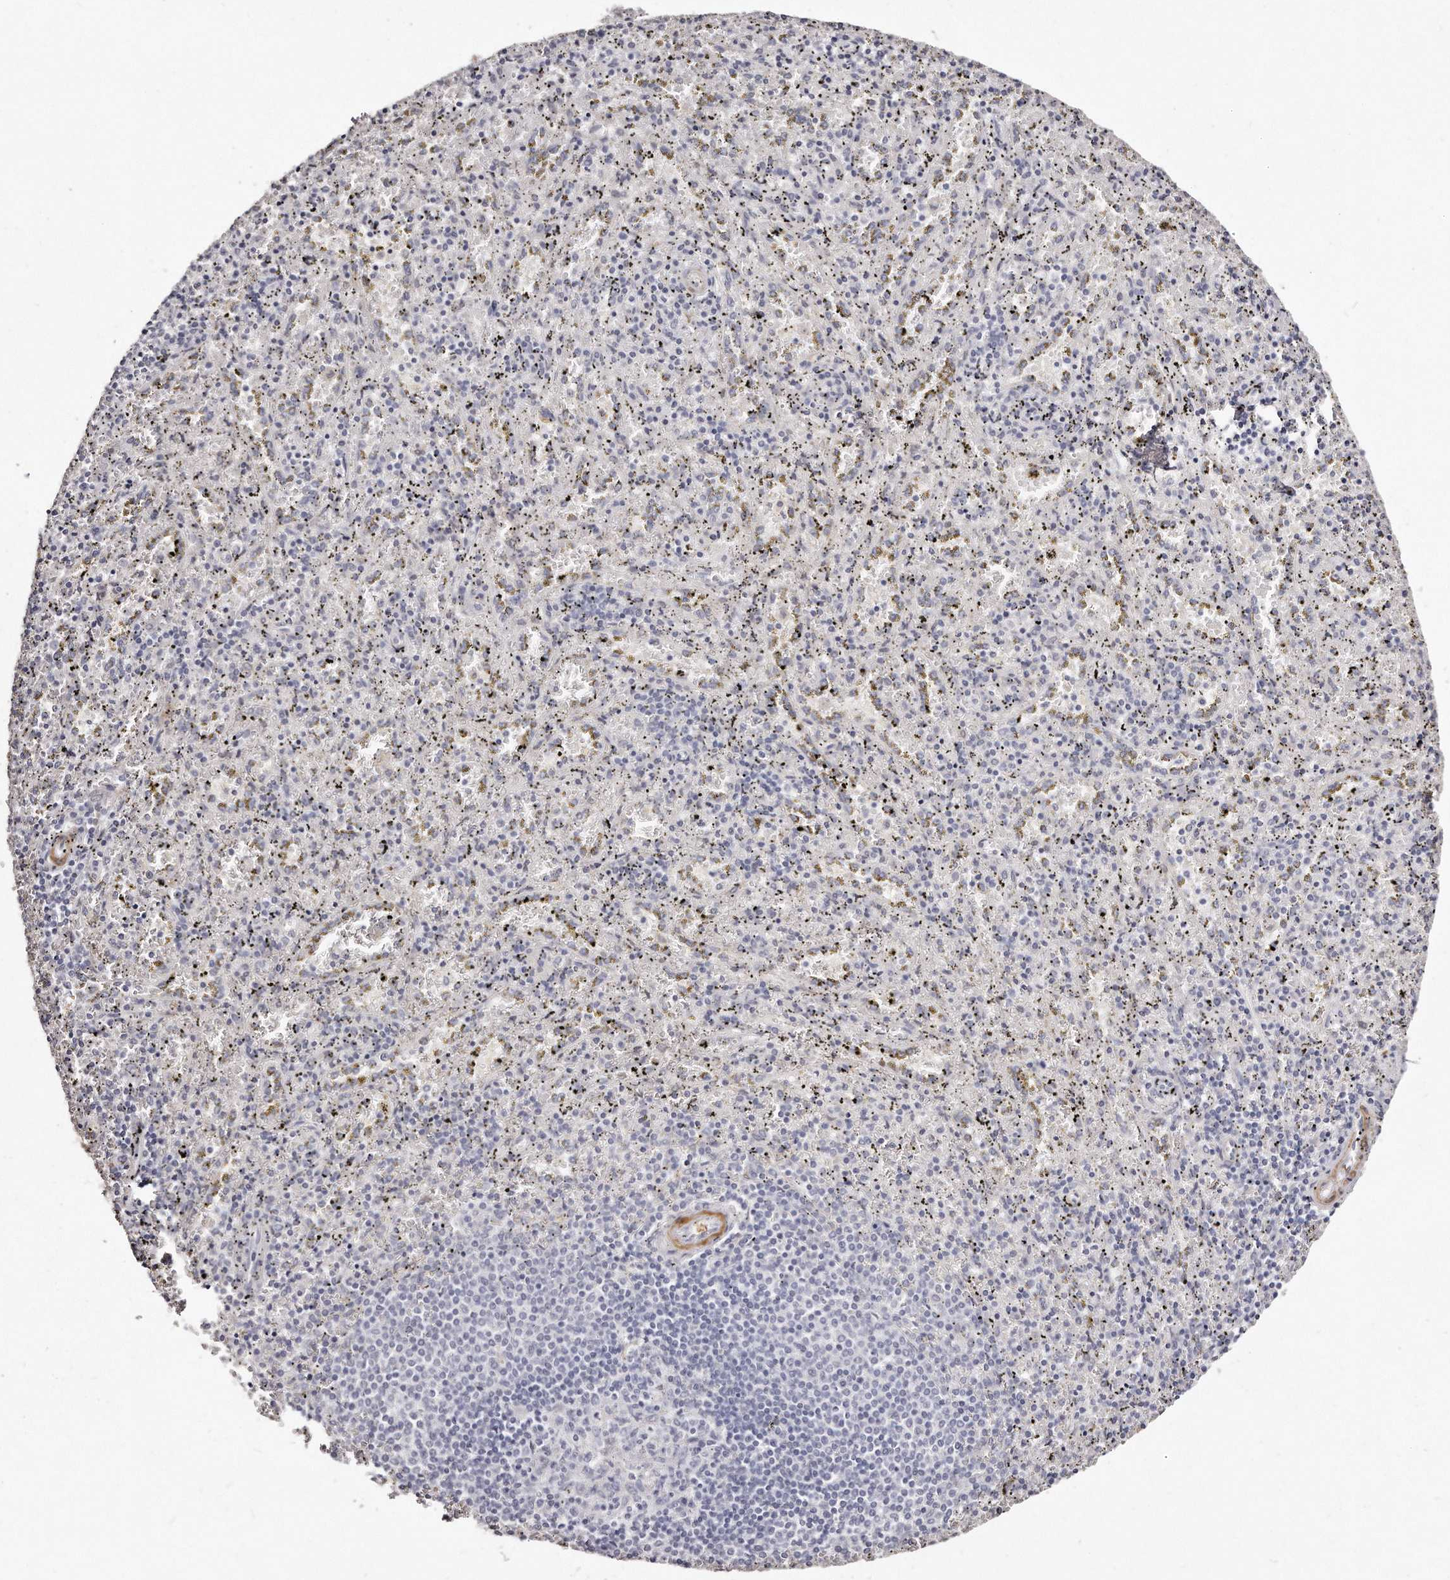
{"staining": {"intensity": "negative", "quantity": "none", "location": "none"}, "tissue": "spleen", "cell_type": "Cells in red pulp", "image_type": "normal", "snomed": [{"axis": "morphology", "description": "Normal tissue, NOS"}, {"axis": "topography", "description": "Spleen"}], "caption": "DAB (3,3'-diaminobenzidine) immunohistochemical staining of unremarkable human spleen exhibits no significant positivity in cells in red pulp. Nuclei are stained in blue.", "gene": "LMOD1", "patient": {"sex": "male", "age": 11}}